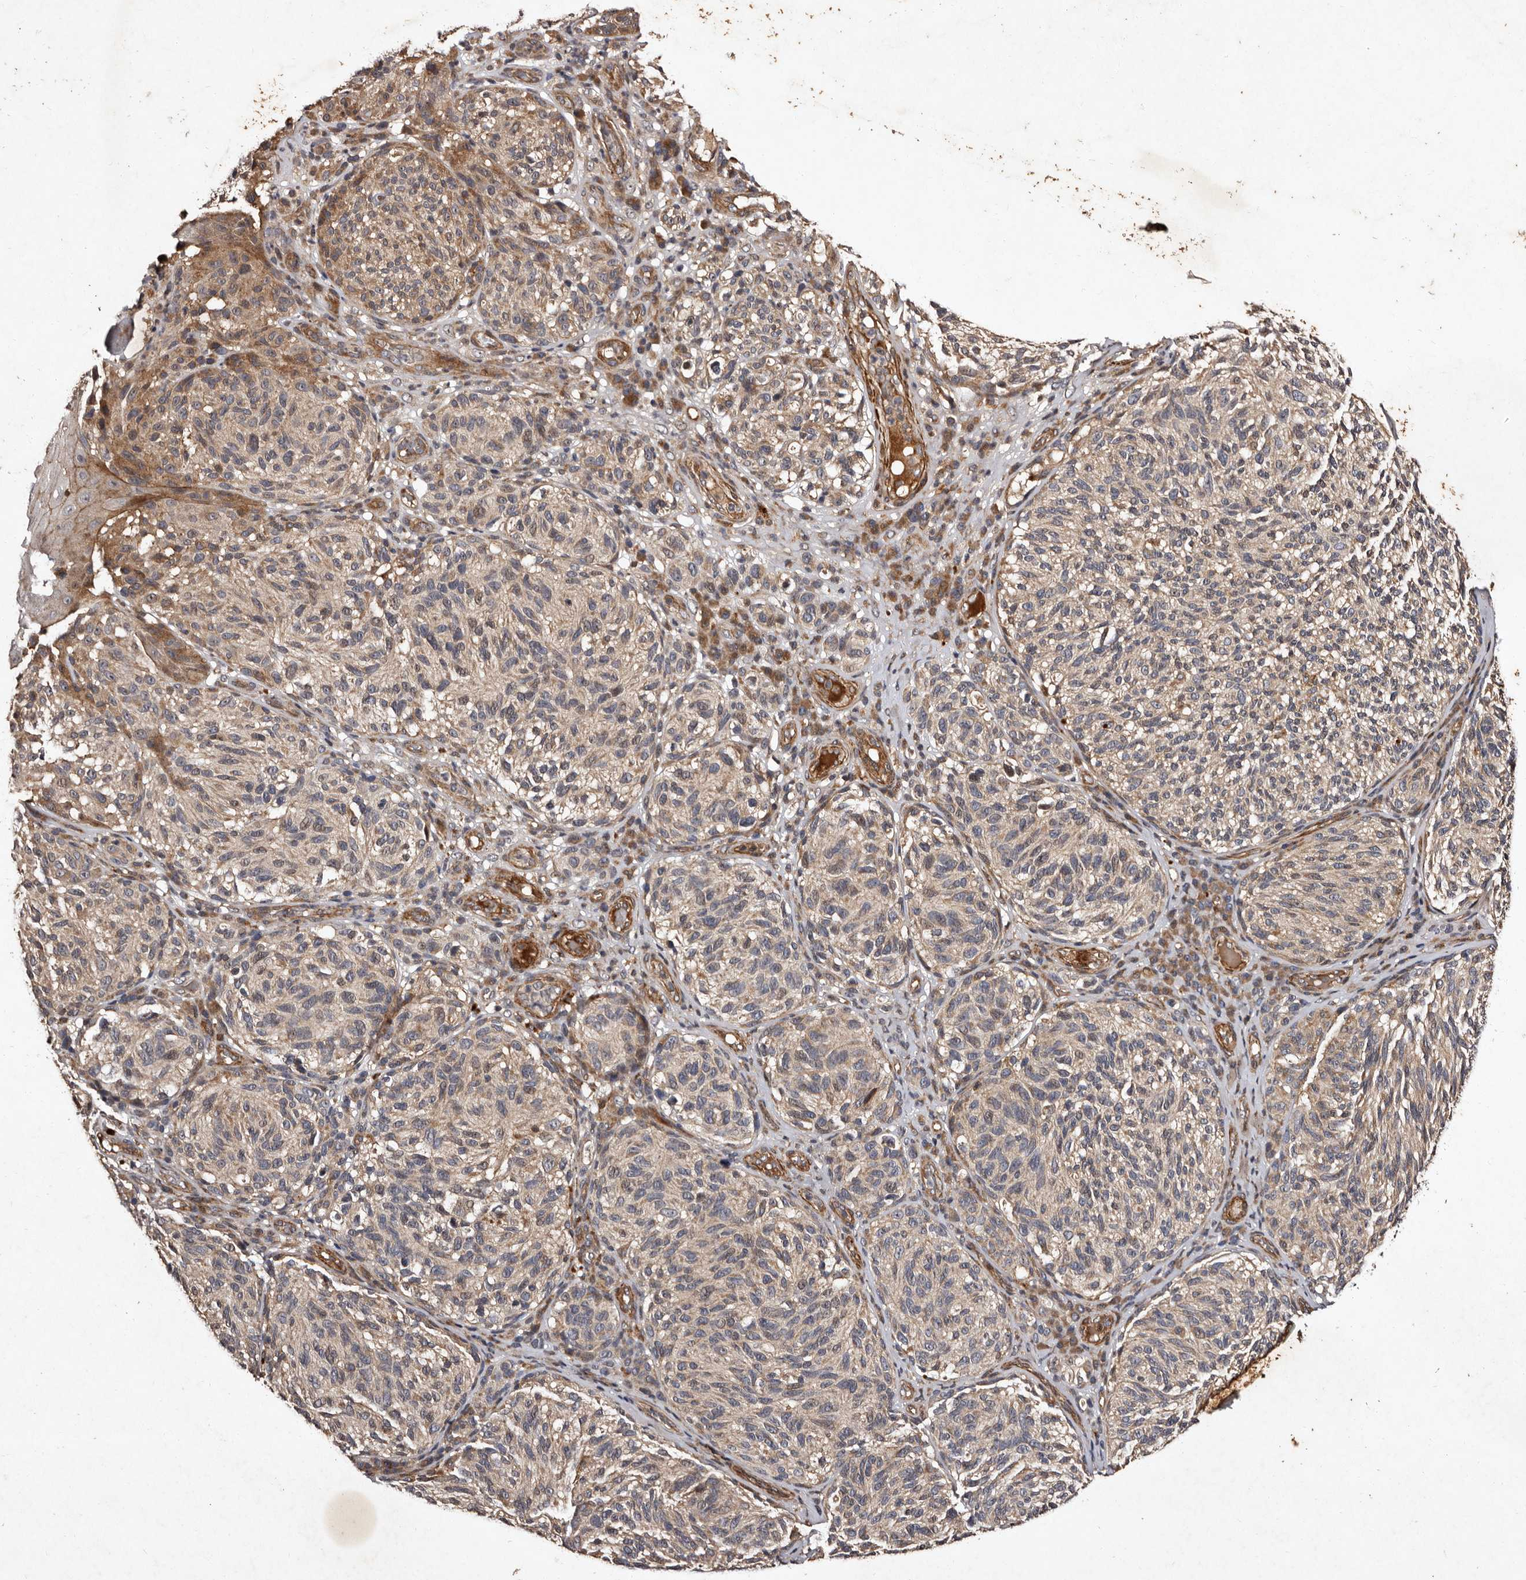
{"staining": {"intensity": "weak", "quantity": "25%-75%", "location": "cytoplasmic/membranous"}, "tissue": "melanoma", "cell_type": "Tumor cells", "image_type": "cancer", "snomed": [{"axis": "morphology", "description": "Malignant melanoma, NOS"}, {"axis": "topography", "description": "Skin"}], "caption": "Human malignant melanoma stained with a brown dye shows weak cytoplasmic/membranous positive expression in about 25%-75% of tumor cells.", "gene": "PRKD3", "patient": {"sex": "female", "age": 73}}